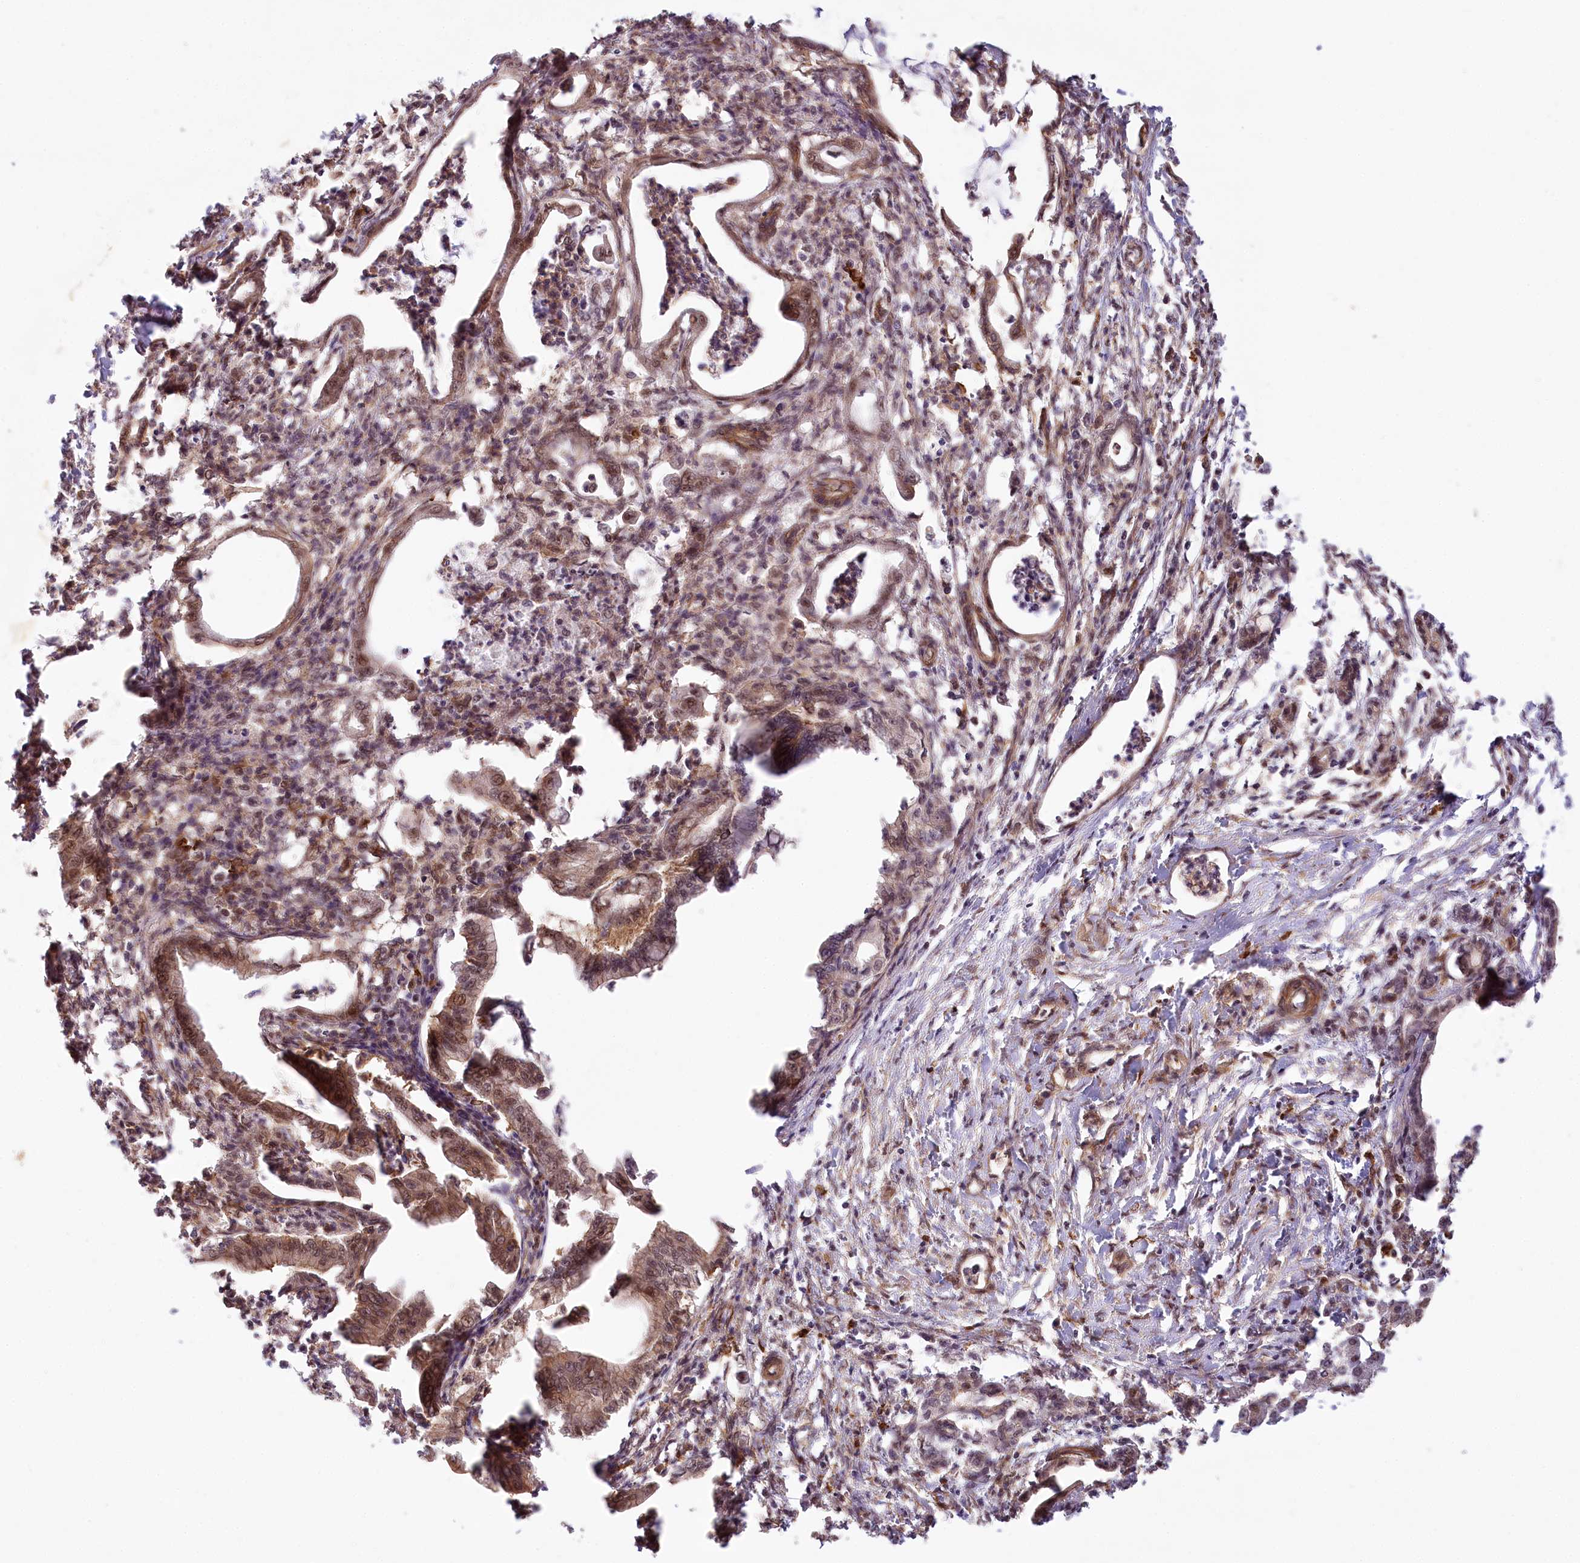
{"staining": {"intensity": "moderate", "quantity": ">75%", "location": "cytoplasmic/membranous,nuclear"}, "tissue": "pancreatic cancer", "cell_type": "Tumor cells", "image_type": "cancer", "snomed": [{"axis": "morphology", "description": "Adenocarcinoma, NOS"}, {"axis": "topography", "description": "Pancreas"}], "caption": "Immunohistochemistry (IHC) histopathology image of neoplastic tissue: human pancreatic cancer stained using immunohistochemistry exhibits medium levels of moderate protein expression localized specifically in the cytoplasmic/membranous and nuclear of tumor cells, appearing as a cytoplasmic/membranous and nuclear brown color.", "gene": "TUBGCP2", "patient": {"sex": "female", "age": 55}}